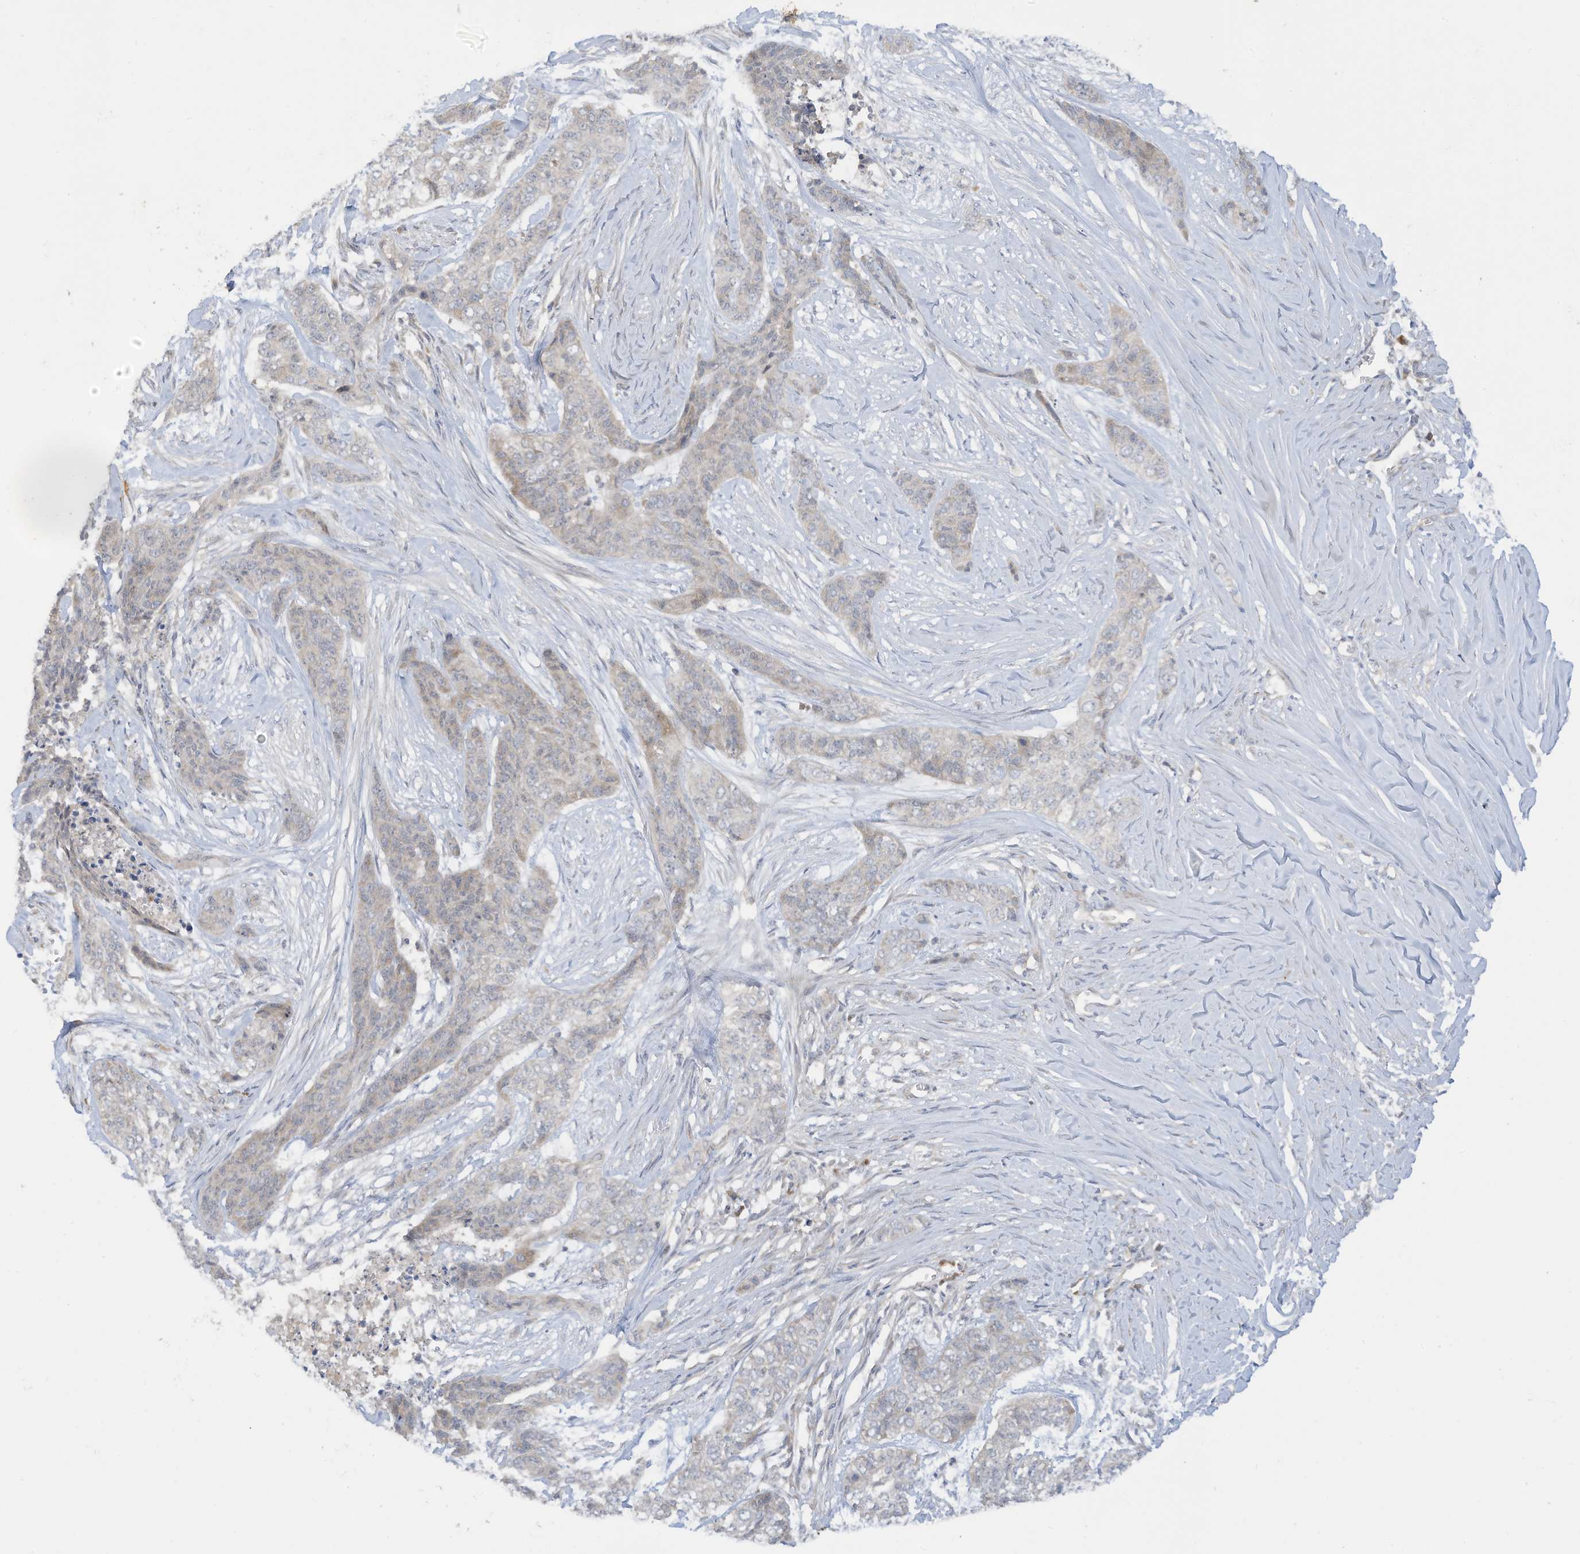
{"staining": {"intensity": "negative", "quantity": "none", "location": "none"}, "tissue": "skin cancer", "cell_type": "Tumor cells", "image_type": "cancer", "snomed": [{"axis": "morphology", "description": "Basal cell carcinoma"}, {"axis": "topography", "description": "Skin"}], "caption": "A high-resolution image shows IHC staining of basal cell carcinoma (skin), which demonstrates no significant staining in tumor cells.", "gene": "LRRN2", "patient": {"sex": "female", "age": 64}}